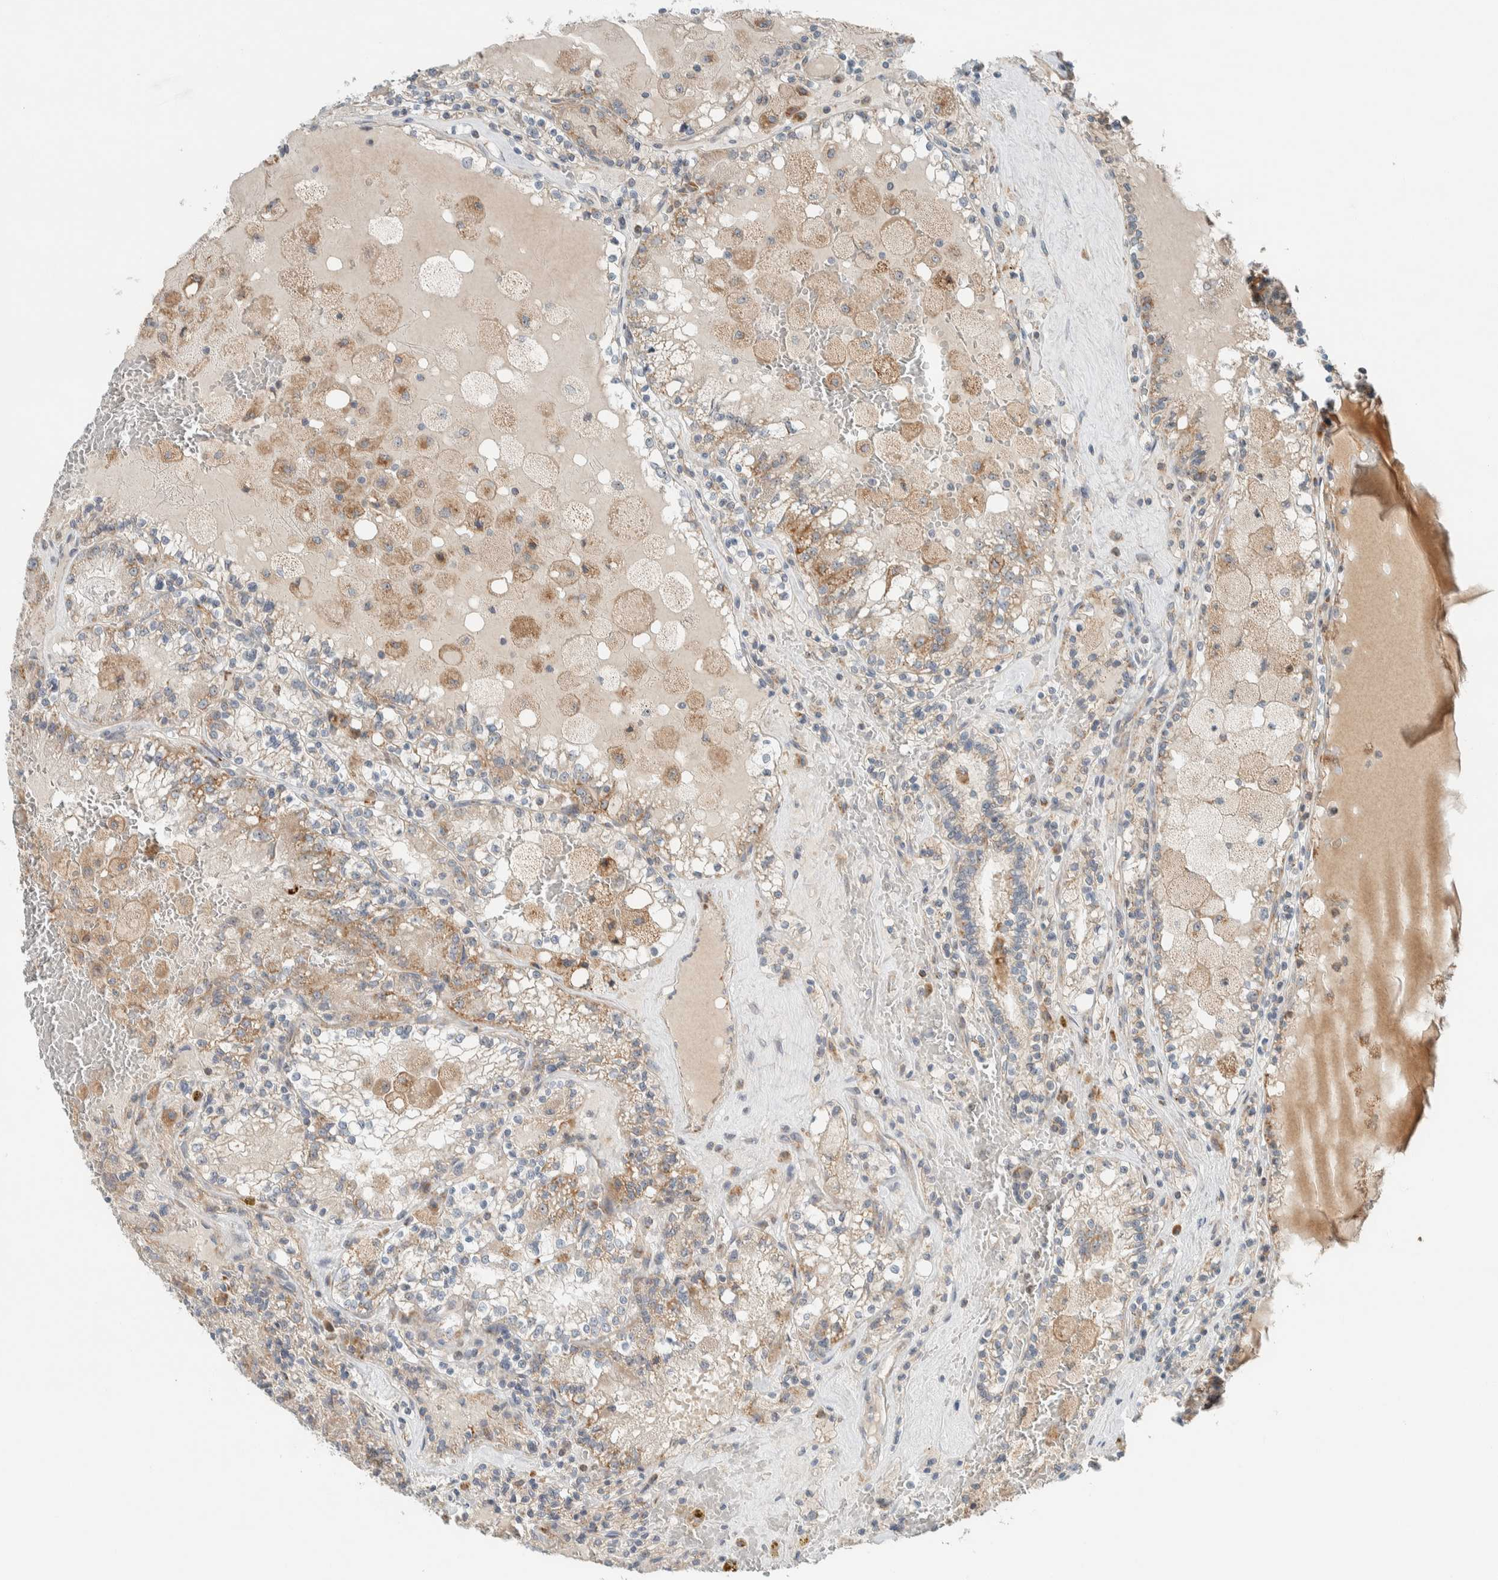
{"staining": {"intensity": "weak", "quantity": ">75%", "location": "cytoplasmic/membranous"}, "tissue": "renal cancer", "cell_type": "Tumor cells", "image_type": "cancer", "snomed": [{"axis": "morphology", "description": "Adenocarcinoma, NOS"}, {"axis": "topography", "description": "Kidney"}], "caption": "Immunohistochemistry (IHC) of adenocarcinoma (renal) shows low levels of weak cytoplasmic/membranous positivity in about >75% of tumor cells.", "gene": "SLFN12L", "patient": {"sex": "female", "age": 56}}